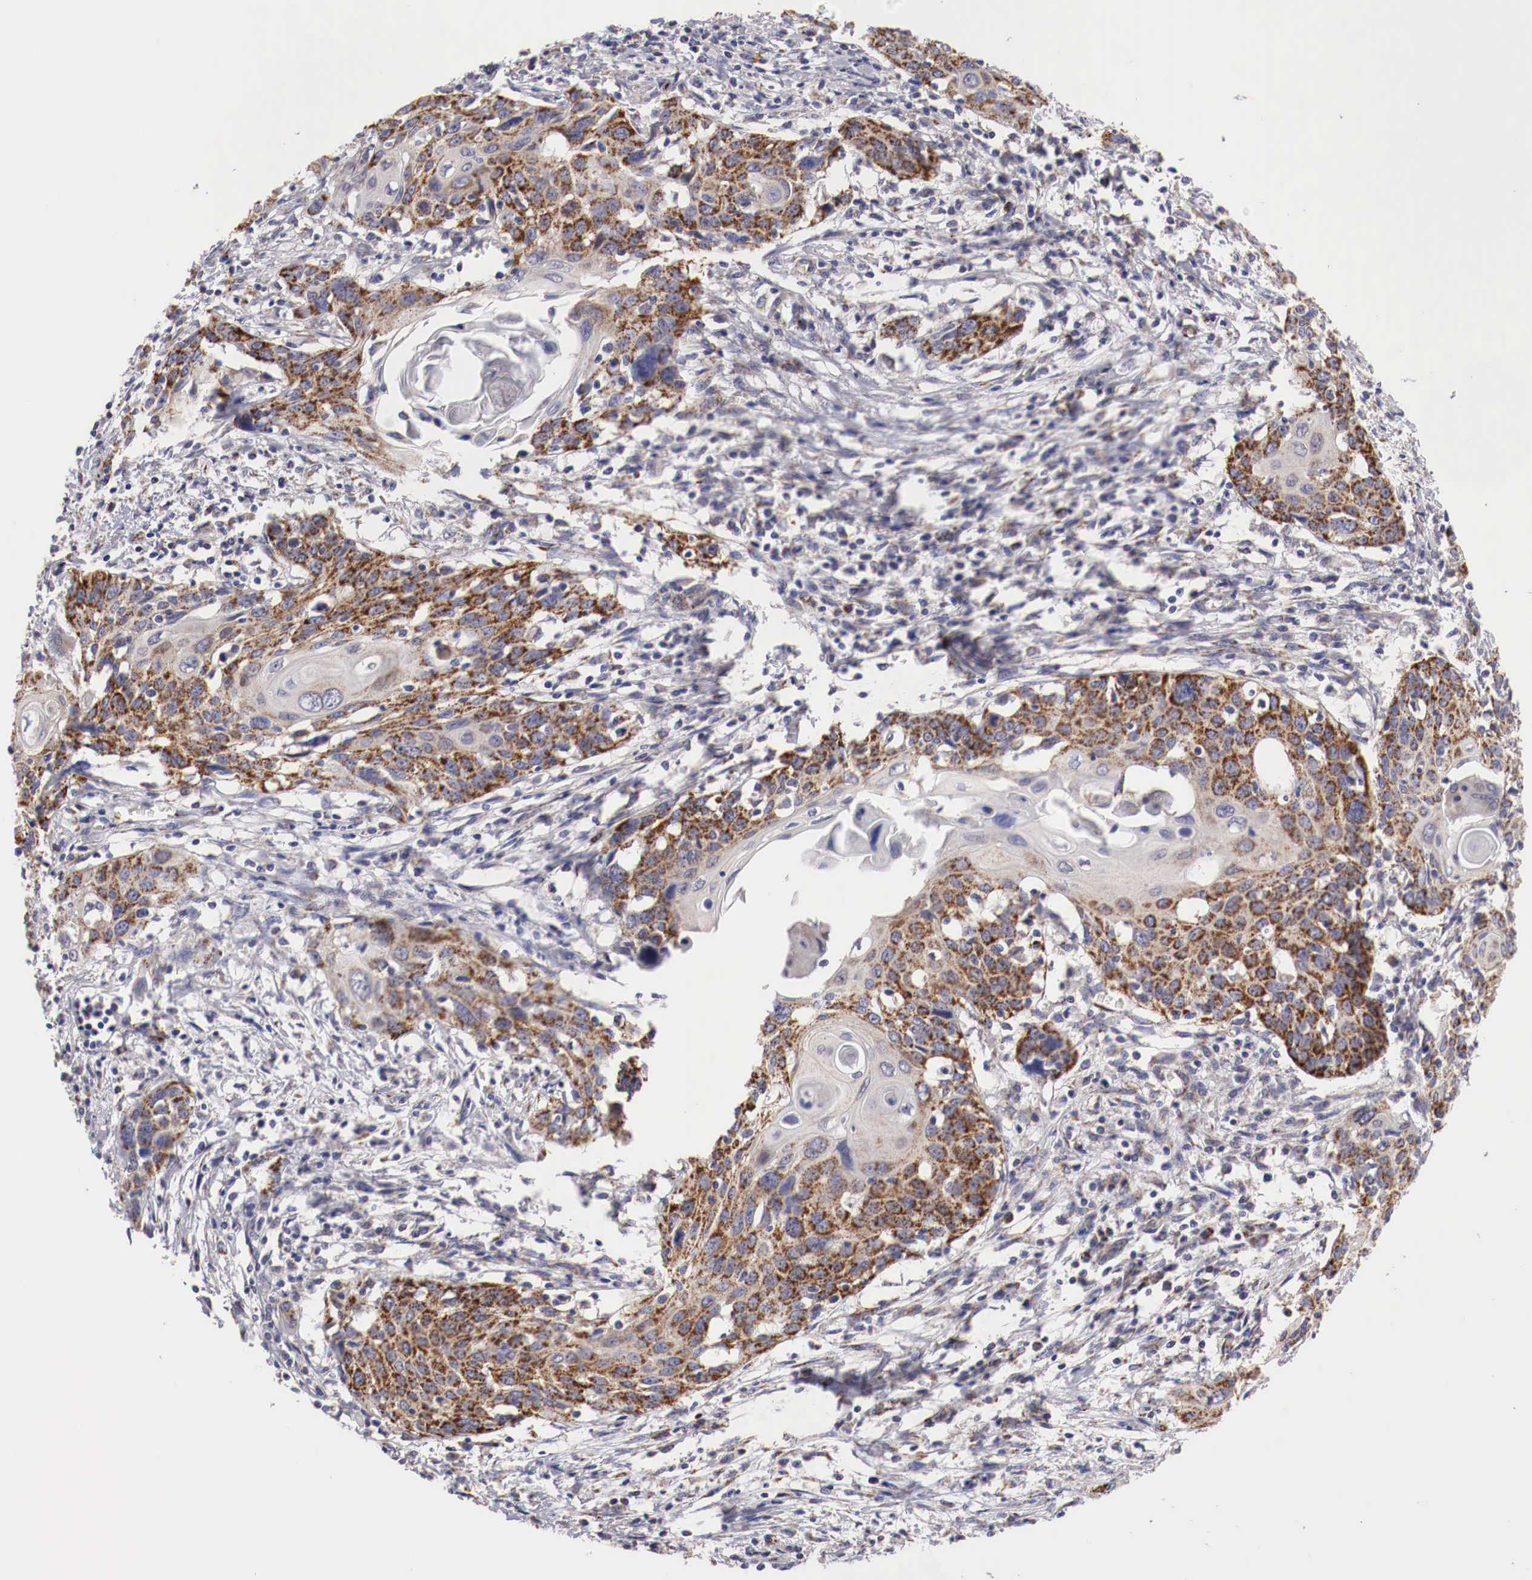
{"staining": {"intensity": "strong", "quantity": ">75%", "location": "cytoplasmic/membranous"}, "tissue": "cervical cancer", "cell_type": "Tumor cells", "image_type": "cancer", "snomed": [{"axis": "morphology", "description": "Squamous cell carcinoma, NOS"}, {"axis": "topography", "description": "Cervix"}], "caption": "A high-resolution image shows immunohistochemistry staining of squamous cell carcinoma (cervical), which reveals strong cytoplasmic/membranous expression in about >75% of tumor cells.", "gene": "XPNPEP3", "patient": {"sex": "female", "age": 54}}